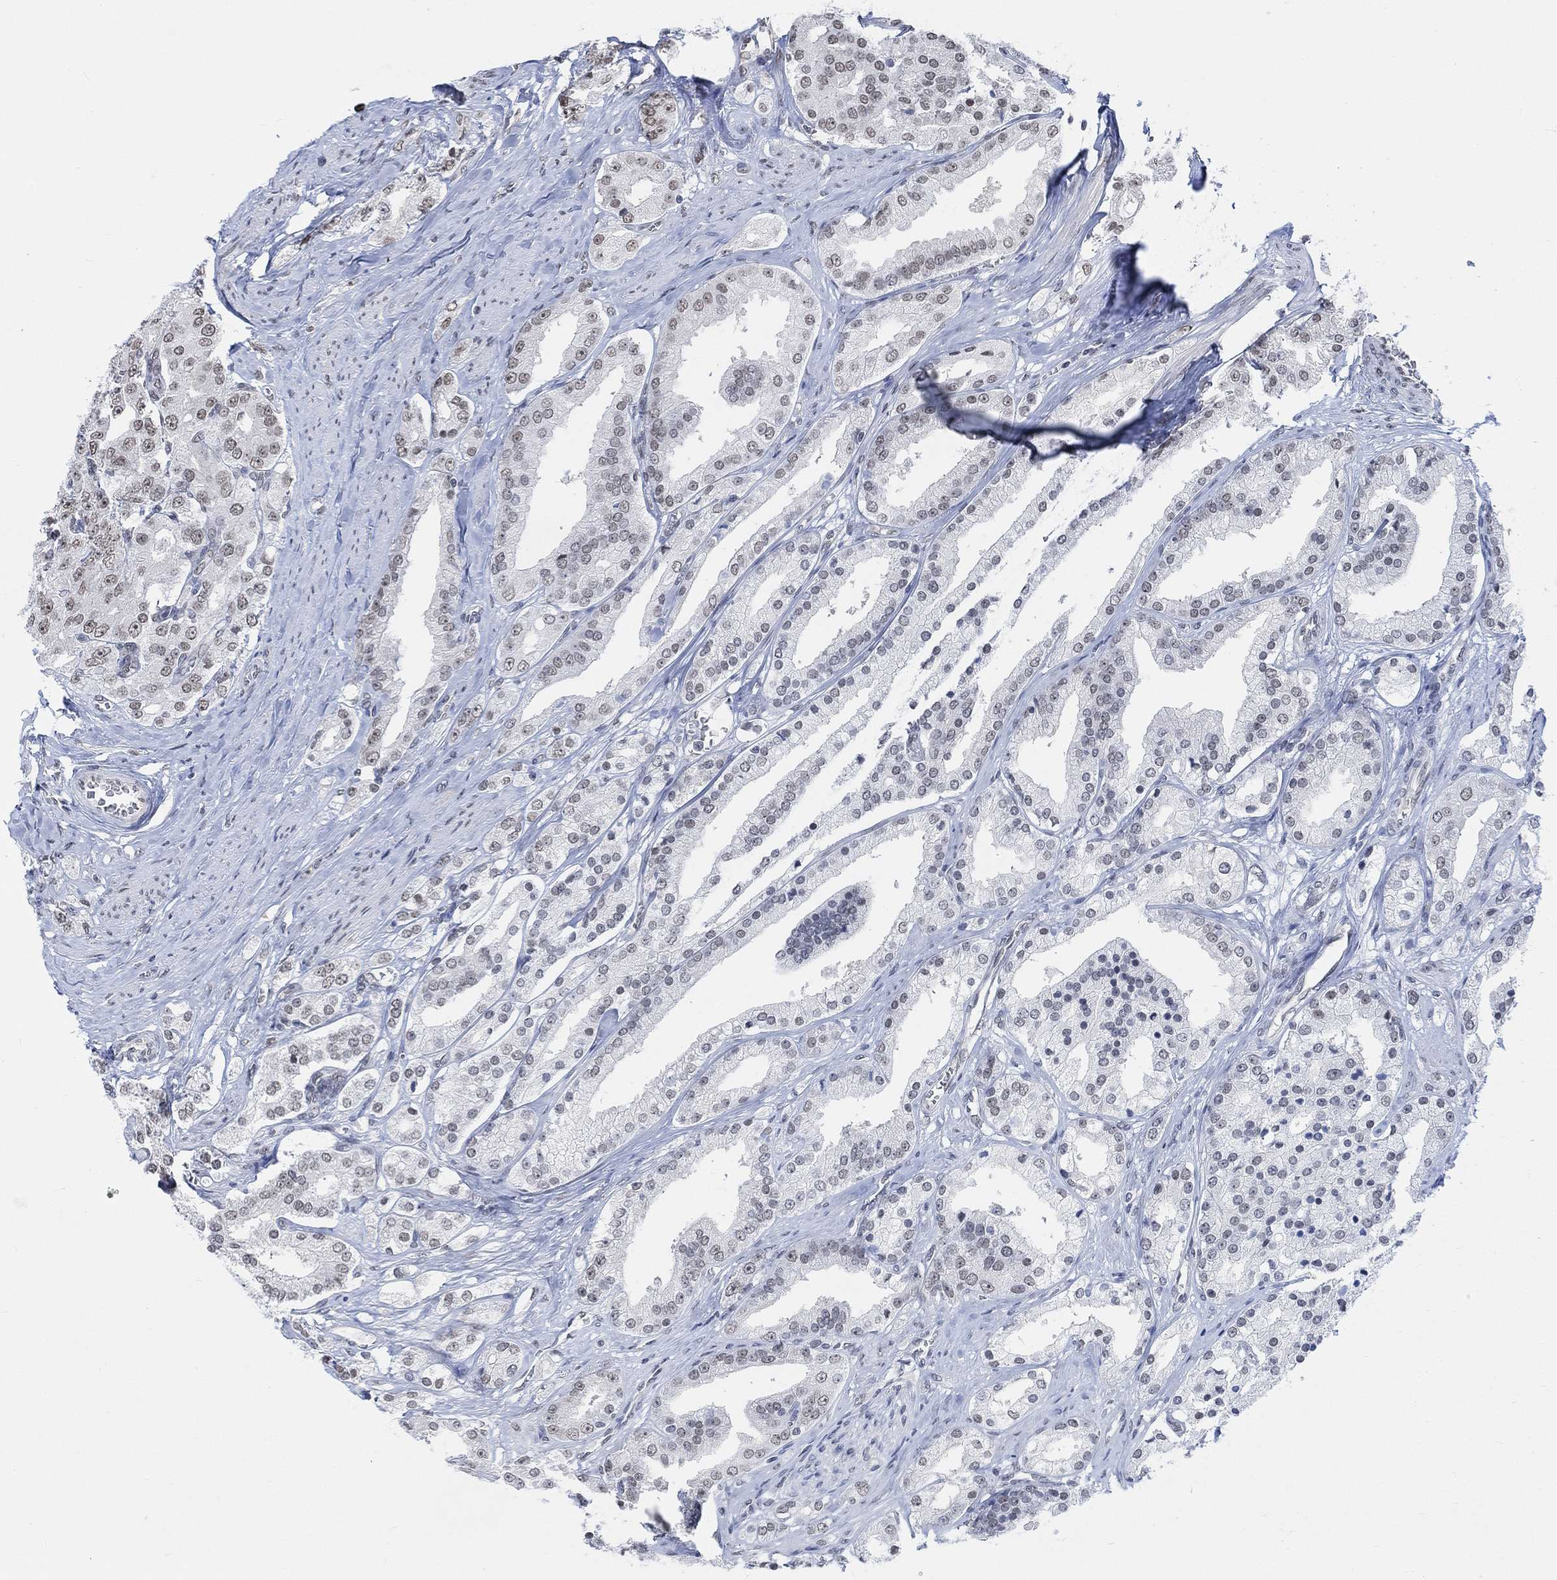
{"staining": {"intensity": "weak", "quantity": "25%-75%", "location": "nuclear"}, "tissue": "prostate cancer", "cell_type": "Tumor cells", "image_type": "cancer", "snomed": [{"axis": "morphology", "description": "Adenocarcinoma, NOS"}, {"axis": "topography", "description": "Prostate and seminal vesicle, NOS"}, {"axis": "topography", "description": "Prostate"}], "caption": "The micrograph exhibits immunohistochemical staining of adenocarcinoma (prostate). There is weak nuclear expression is seen in about 25%-75% of tumor cells.", "gene": "PURG", "patient": {"sex": "male", "age": 67}}